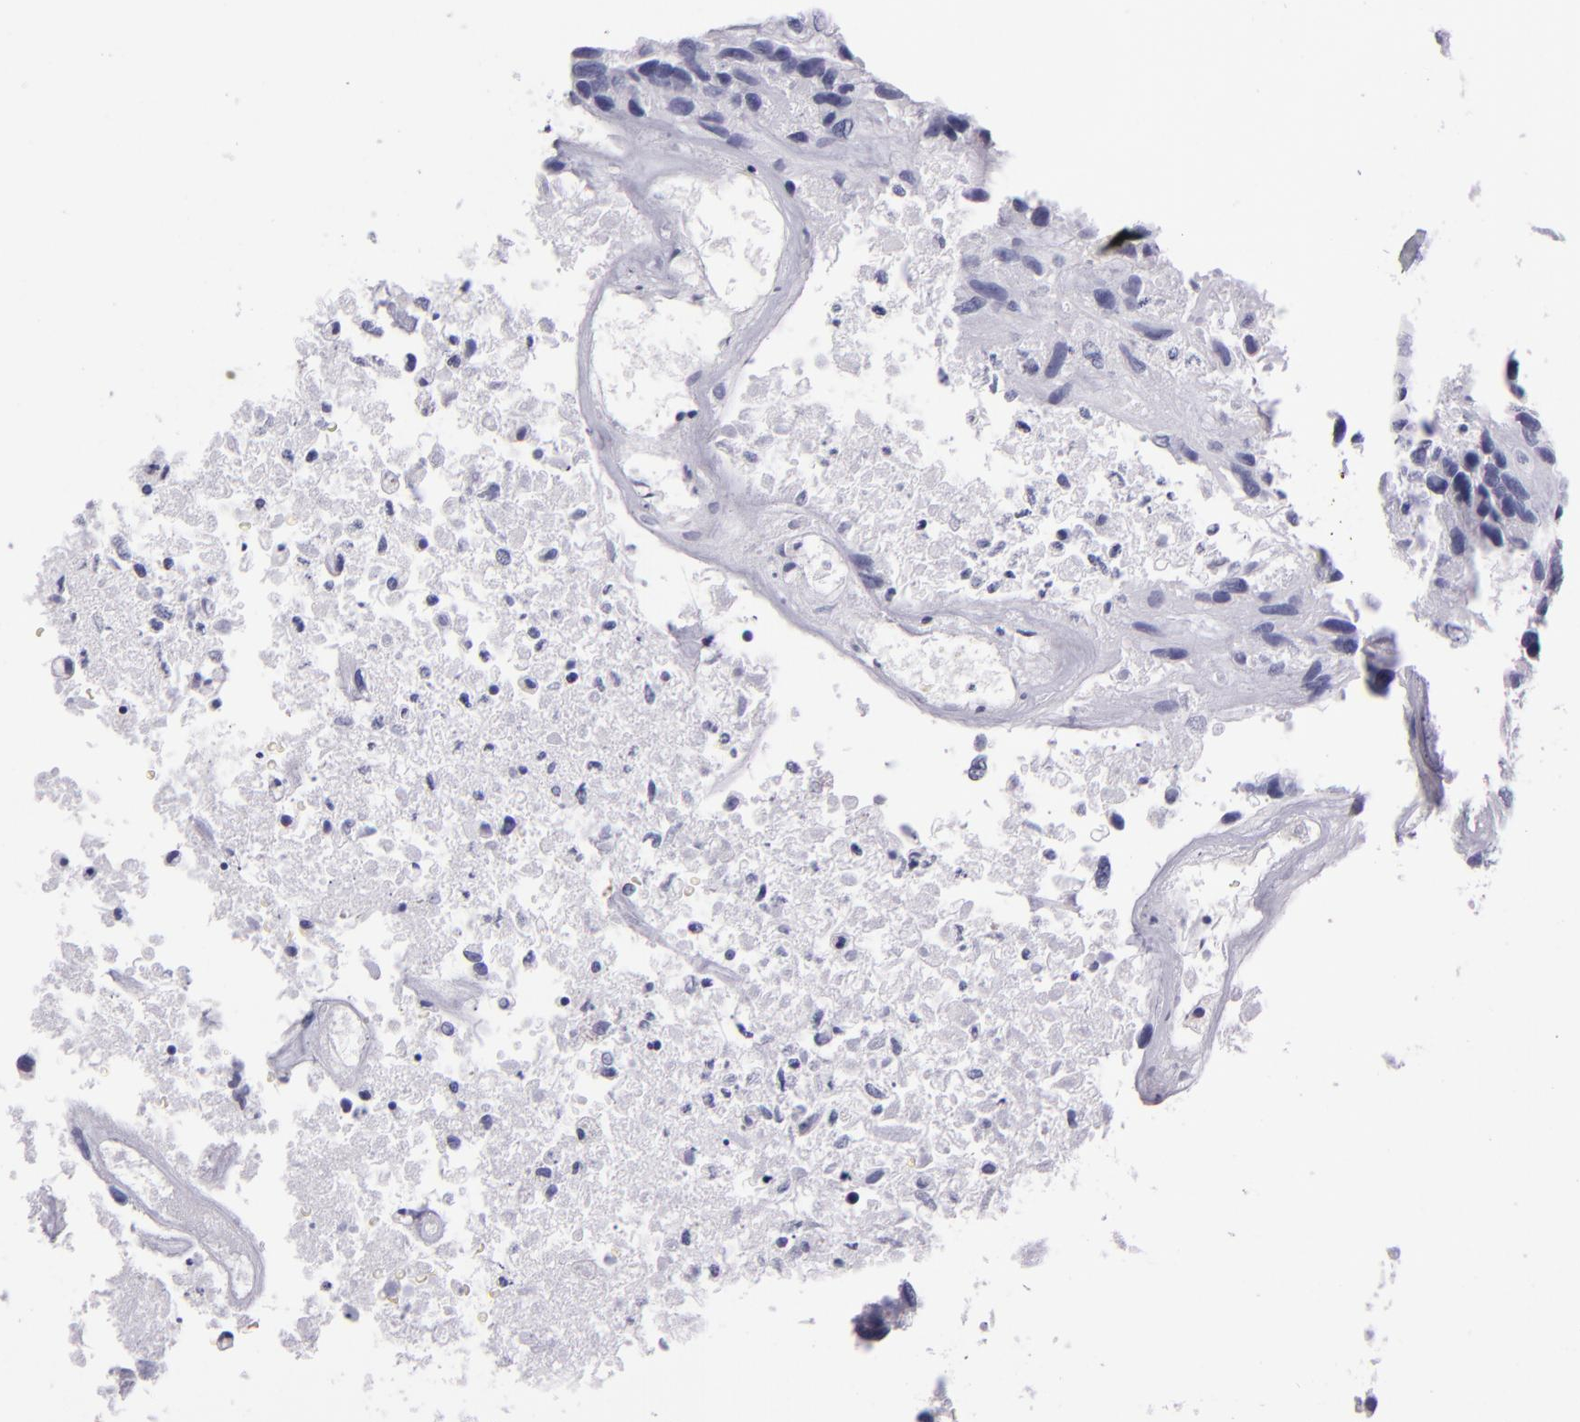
{"staining": {"intensity": "negative", "quantity": "none", "location": "none"}, "tissue": "glioma", "cell_type": "Tumor cells", "image_type": "cancer", "snomed": [{"axis": "morphology", "description": "Glioma, malignant, High grade"}, {"axis": "topography", "description": "Brain"}], "caption": "DAB immunohistochemical staining of malignant high-grade glioma exhibits no significant staining in tumor cells. (DAB immunohistochemistry (IHC), high magnification).", "gene": "CR2", "patient": {"sex": "male", "age": 77}}